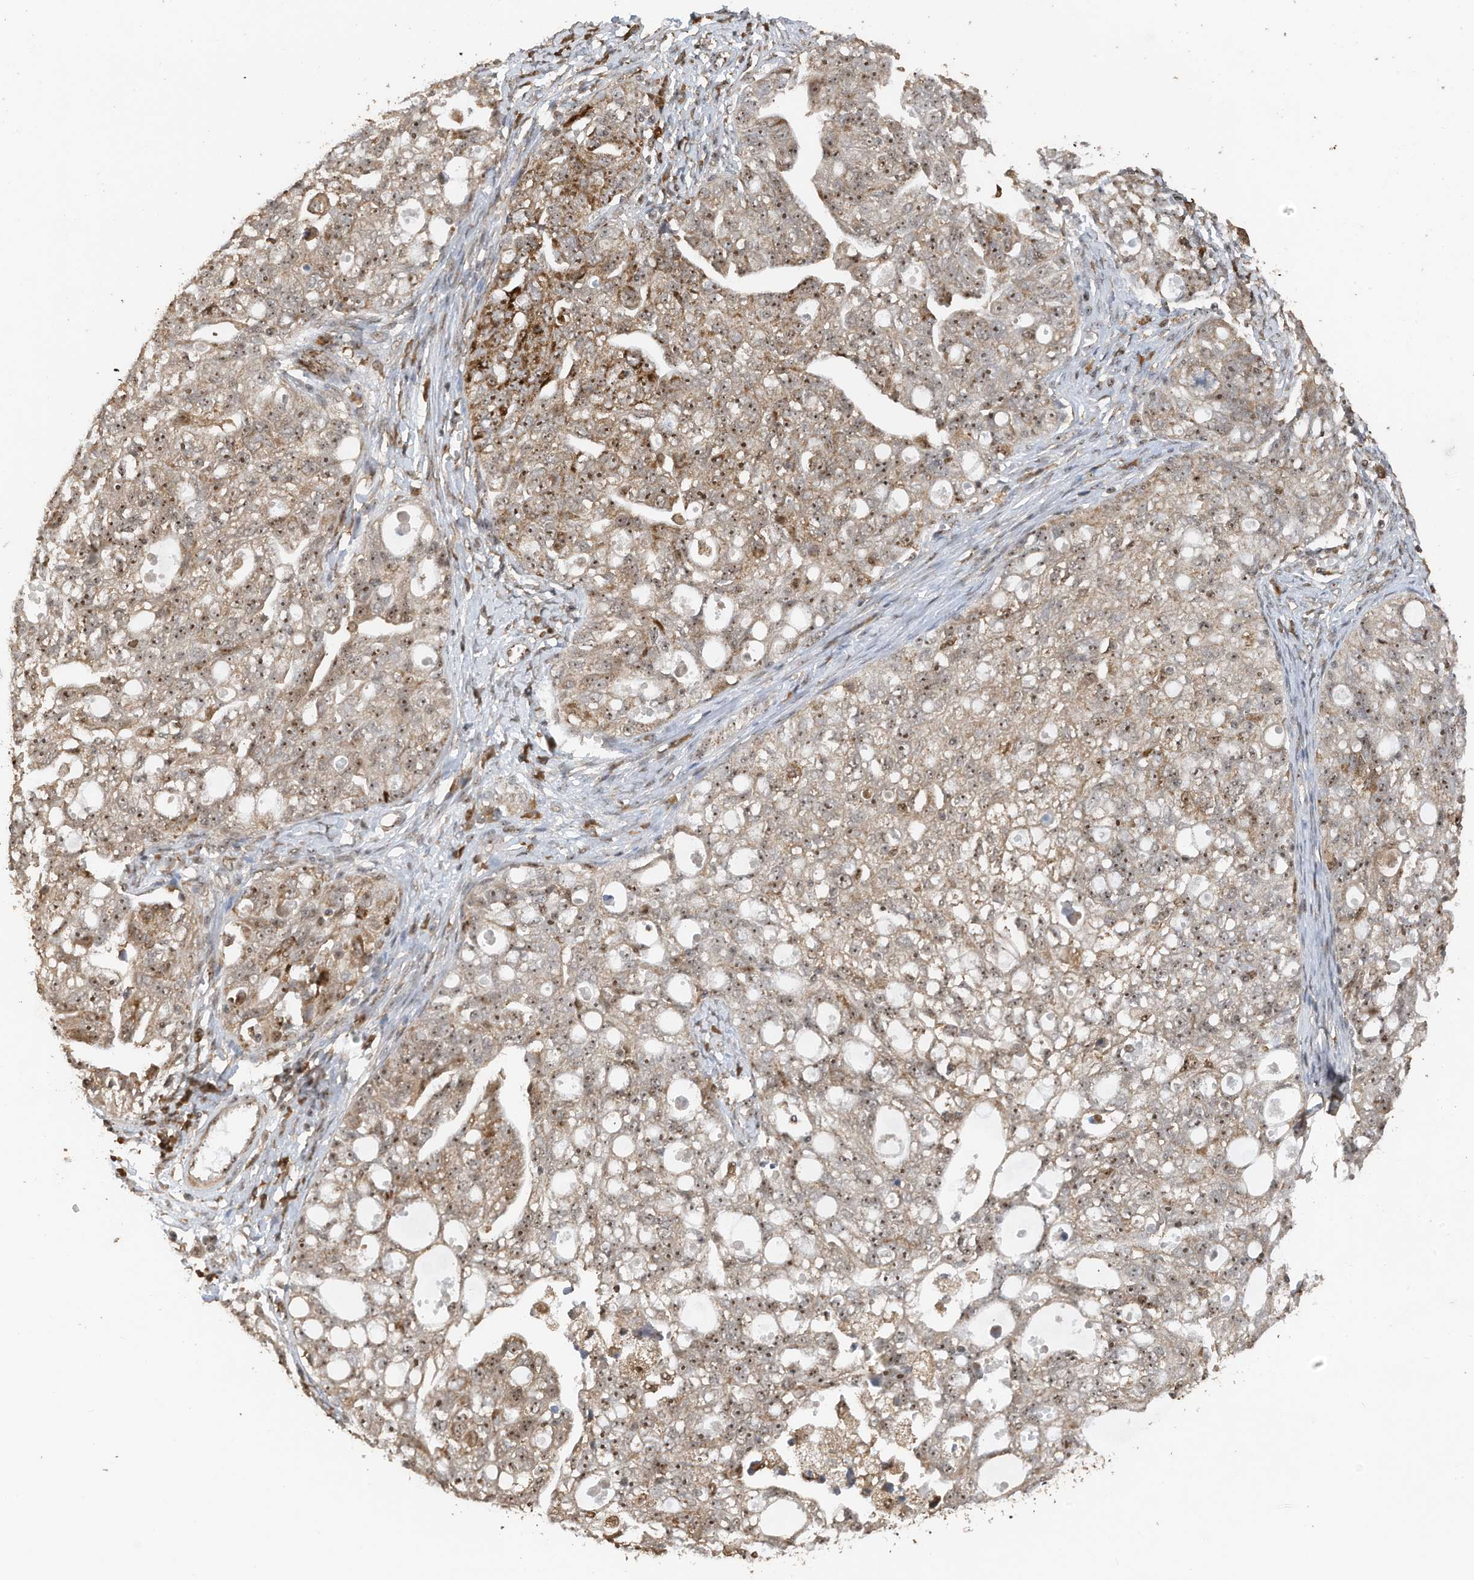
{"staining": {"intensity": "moderate", "quantity": ">75%", "location": "nuclear"}, "tissue": "ovarian cancer", "cell_type": "Tumor cells", "image_type": "cancer", "snomed": [{"axis": "morphology", "description": "Carcinoma, NOS"}, {"axis": "morphology", "description": "Cystadenocarcinoma, serous, NOS"}, {"axis": "topography", "description": "Ovary"}], "caption": "This is an image of immunohistochemistry staining of ovarian cancer (carcinoma), which shows moderate expression in the nuclear of tumor cells.", "gene": "ERLEC1", "patient": {"sex": "female", "age": 69}}